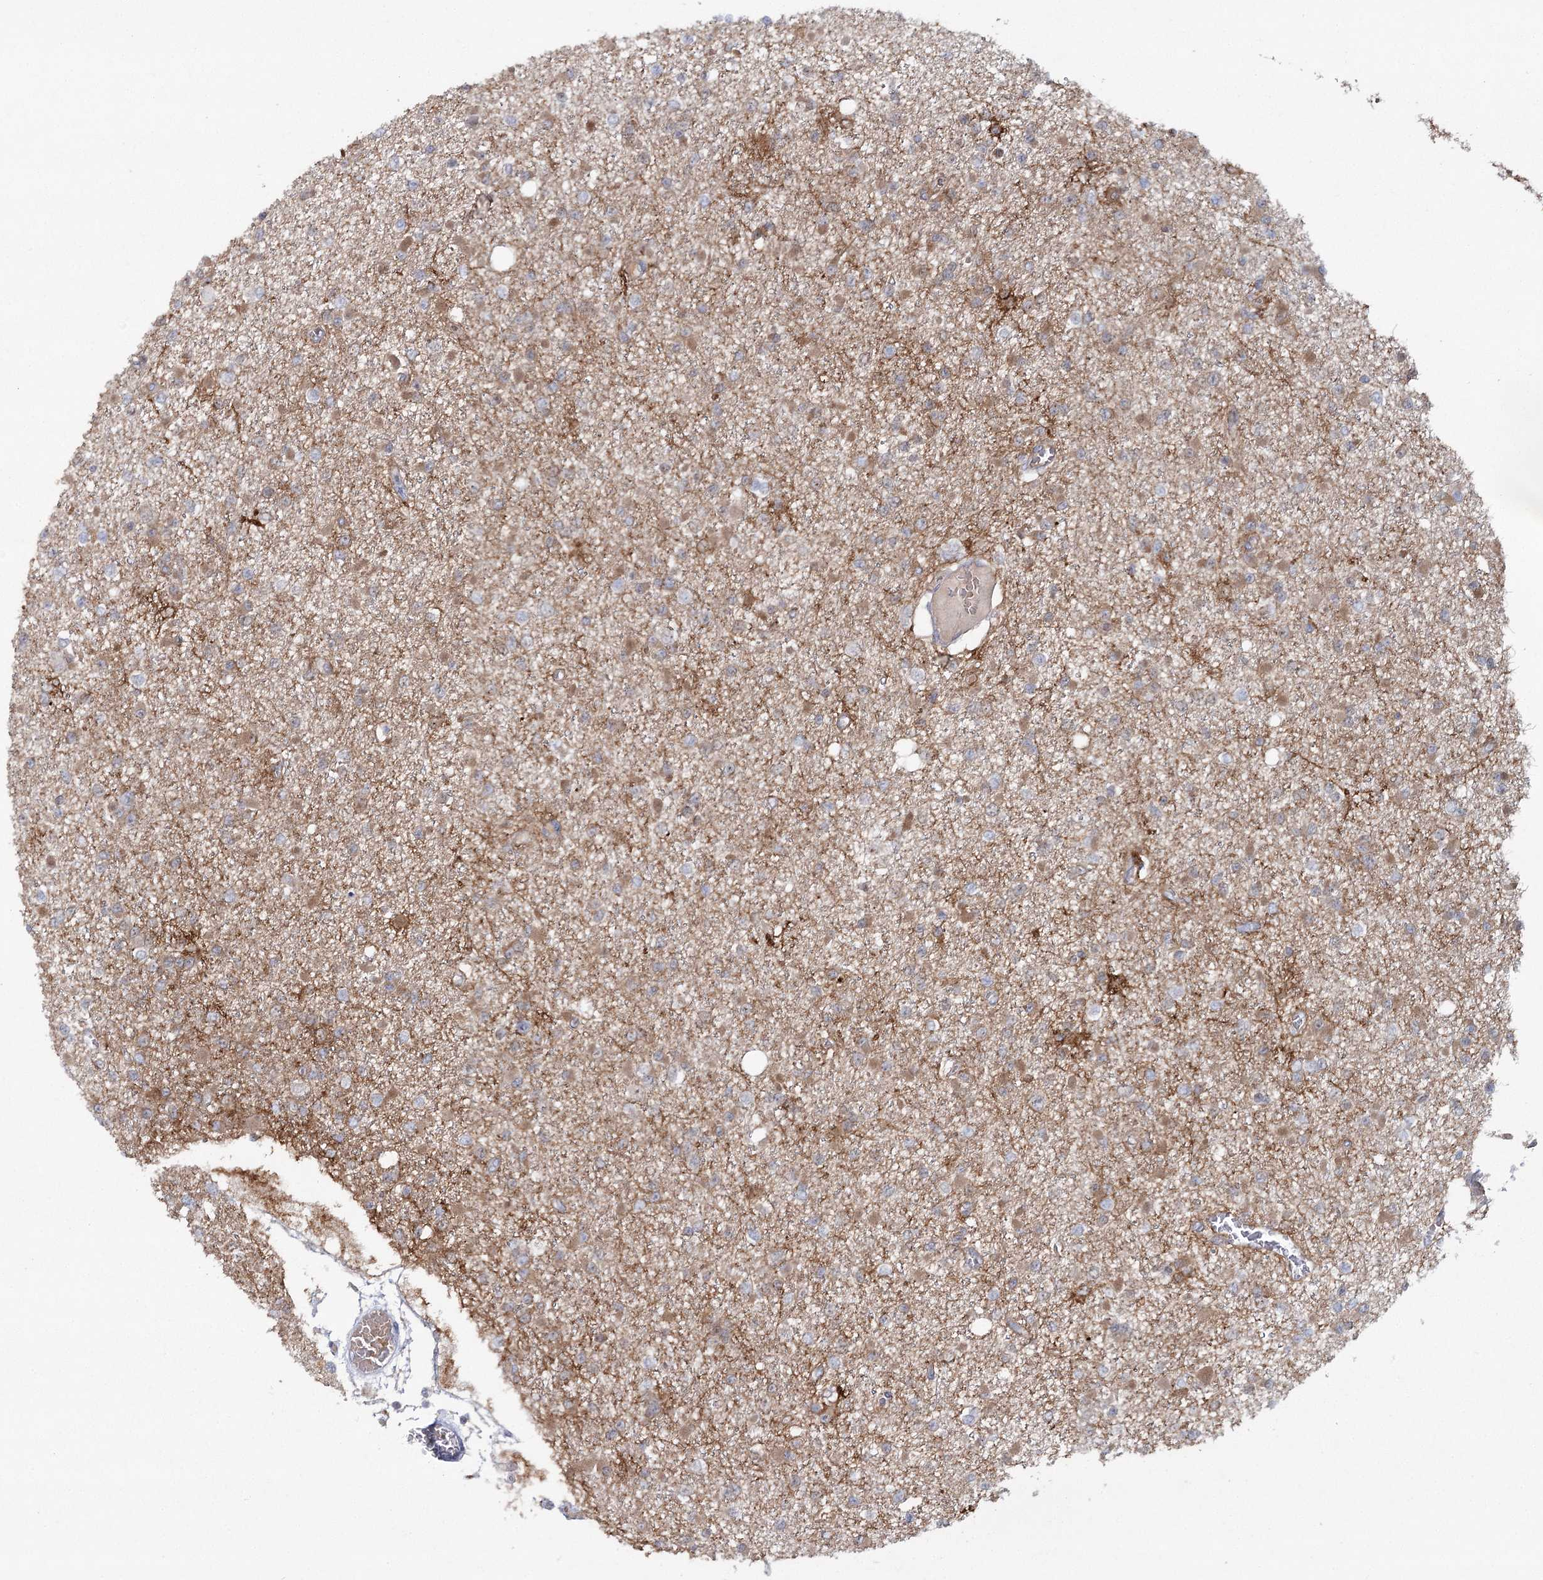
{"staining": {"intensity": "moderate", "quantity": "<25%", "location": "cytoplasmic/membranous"}, "tissue": "glioma", "cell_type": "Tumor cells", "image_type": "cancer", "snomed": [{"axis": "morphology", "description": "Glioma, malignant, Low grade"}, {"axis": "topography", "description": "Brain"}], "caption": "Human malignant low-grade glioma stained for a protein (brown) displays moderate cytoplasmic/membranous positive staining in approximately <25% of tumor cells.", "gene": "MAP3K13", "patient": {"sex": "female", "age": 22}}